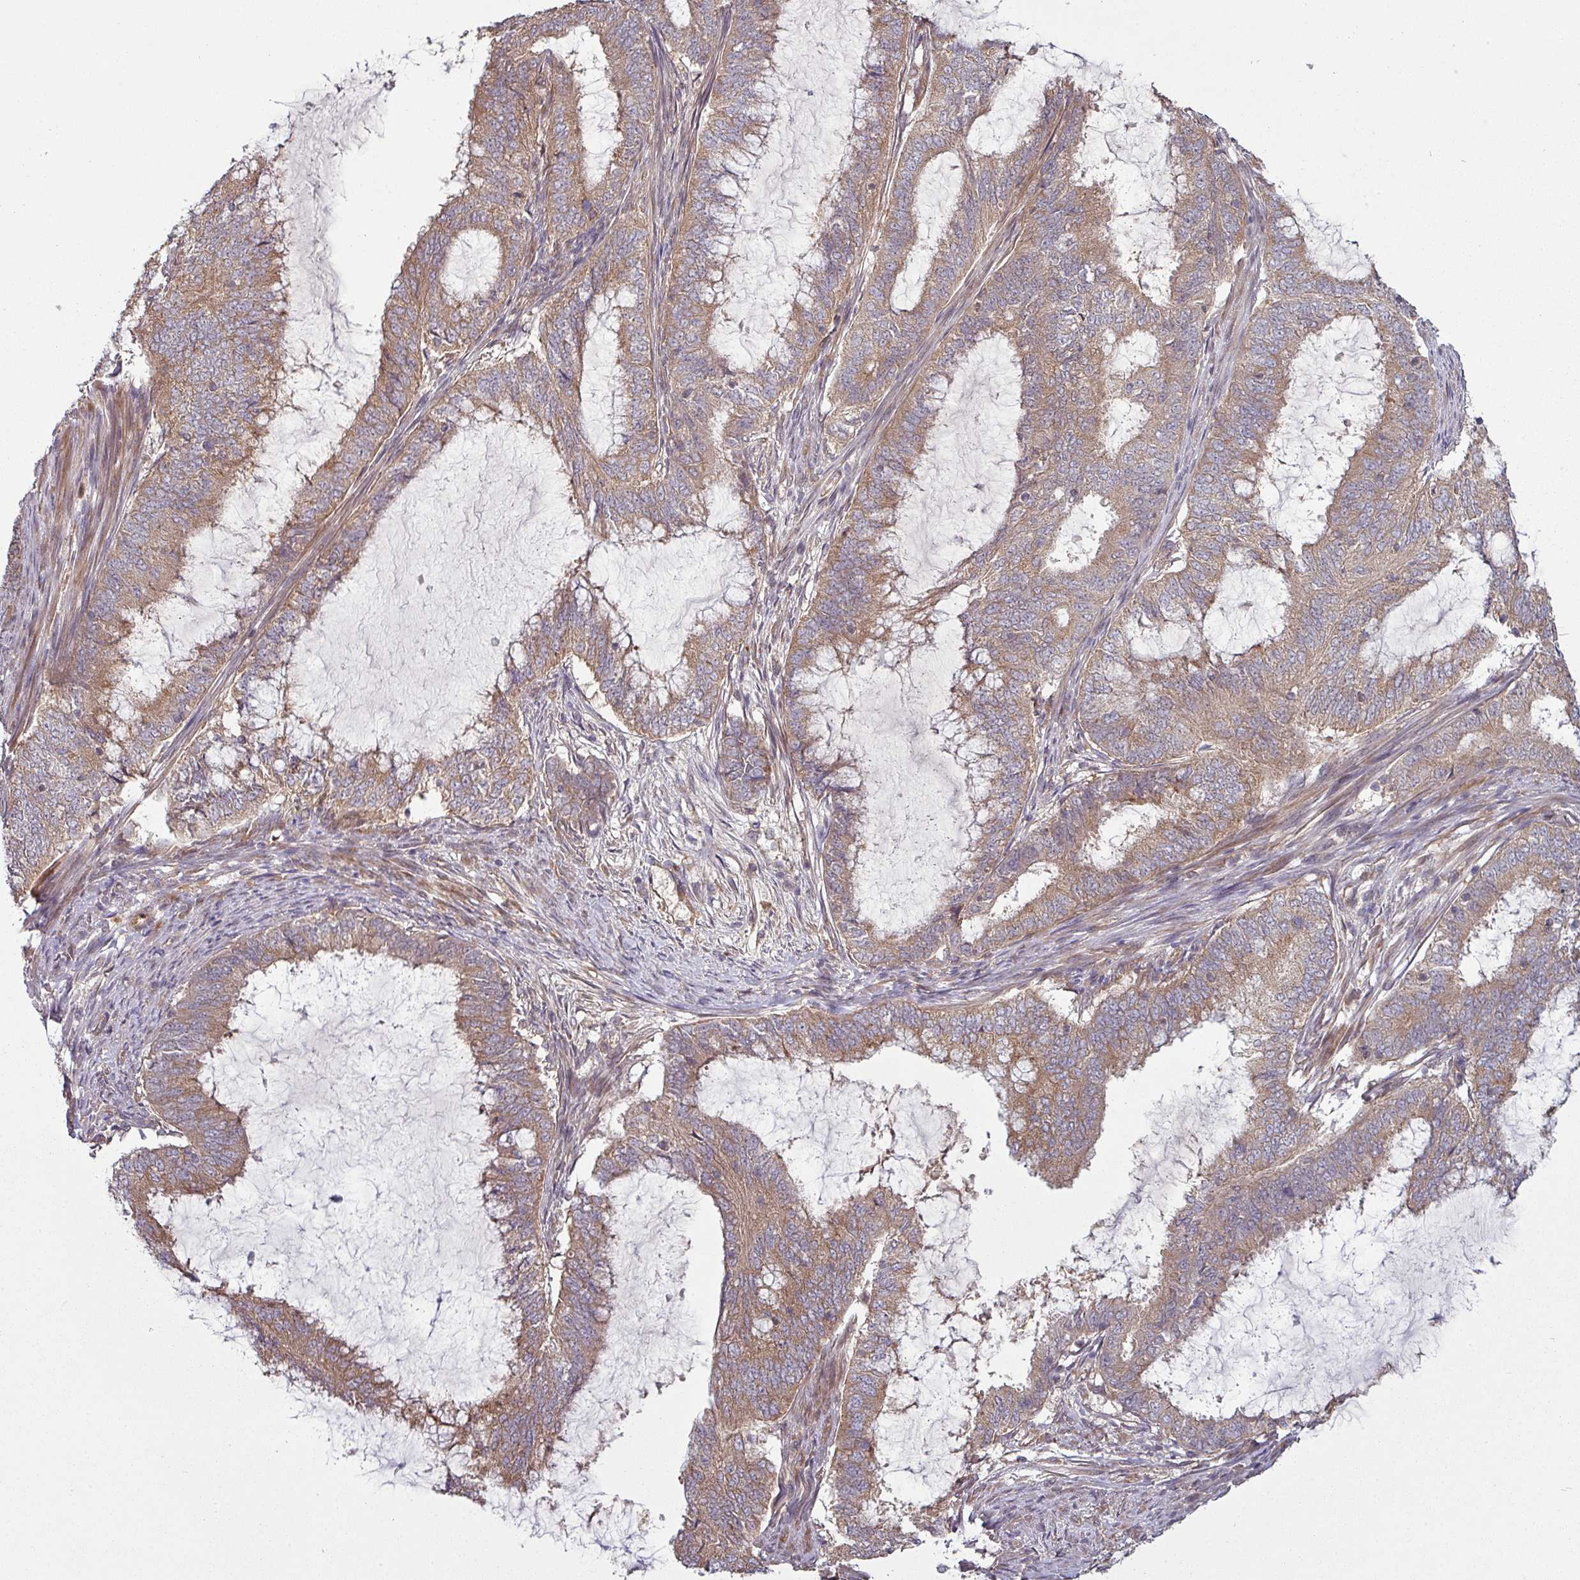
{"staining": {"intensity": "moderate", "quantity": ">75%", "location": "cytoplasmic/membranous"}, "tissue": "endometrial cancer", "cell_type": "Tumor cells", "image_type": "cancer", "snomed": [{"axis": "morphology", "description": "Adenocarcinoma, NOS"}, {"axis": "topography", "description": "Endometrium"}], "caption": "Moderate cytoplasmic/membranous staining is identified in approximately >75% of tumor cells in adenocarcinoma (endometrial).", "gene": "SNRNP25", "patient": {"sex": "female", "age": 51}}